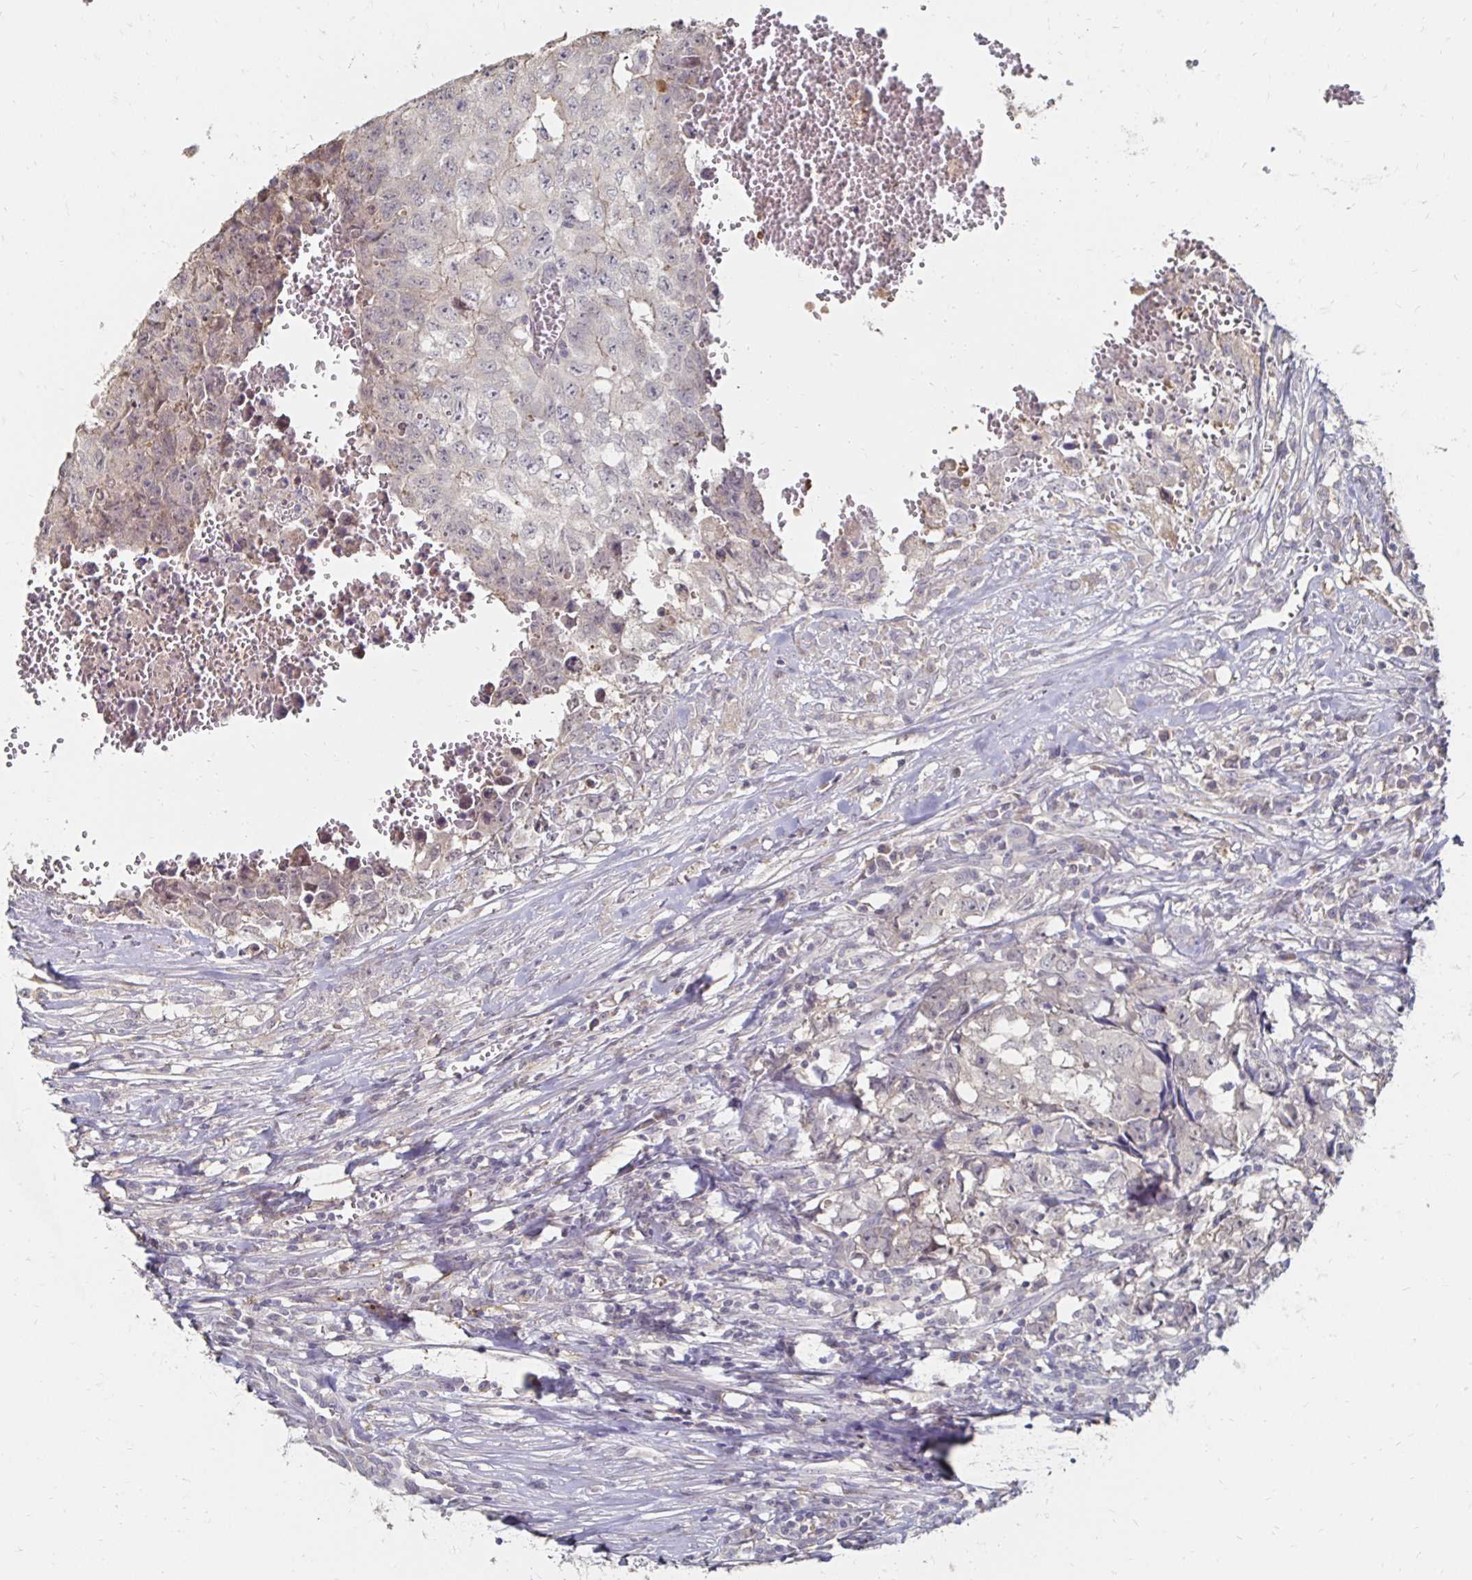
{"staining": {"intensity": "negative", "quantity": "none", "location": "none"}, "tissue": "testis cancer", "cell_type": "Tumor cells", "image_type": "cancer", "snomed": [{"axis": "morphology", "description": "Carcinoma, Embryonal, NOS"}, {"axis": "morphology", "description": "Teratoma, malignant, NOS"}, {"axis": "topography", "description": "Testis"}], "caption": "Testis cancer (embryonal carcinoma) was stained to show a protein in brown. There is no significant positivity in tumor cells. The staining was performed using DAB to visualize the protein expression in brown, while the nuclei were stained in blue with hematoxylin (Magnification: 20x).", "gene": "ZNF727", "patient": {"sex": "male", "age": 24}}